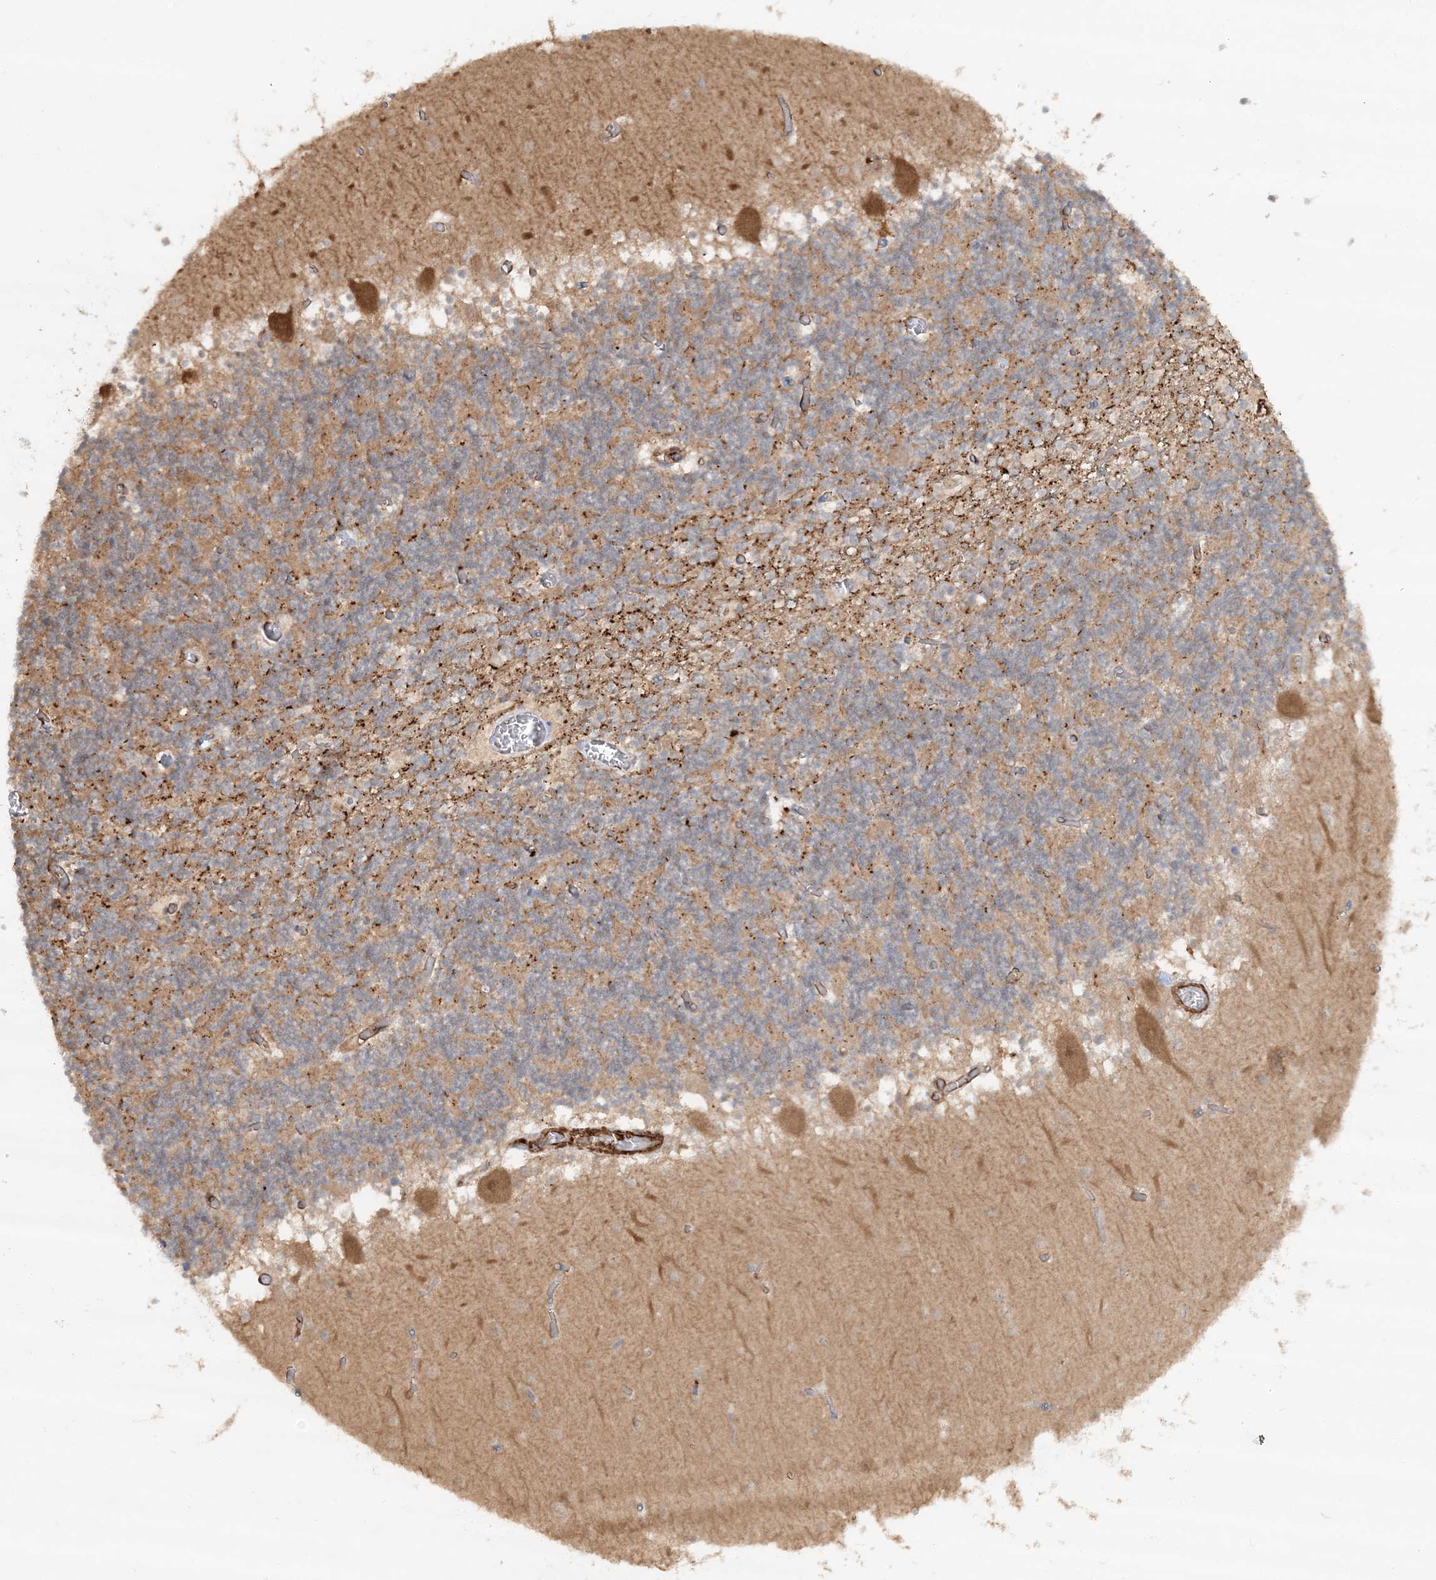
{"staining": {"intensity": "moderate", "quantity": ">75%", "location": "cytoplasmic/membranous"}, "tissue": "cerebellum", "cell_type": "Cells in granular layer", "image_type": "normal", "snomed": [{"axis": "morphology", "description": "Normal tissue, NOS"}, {"axis": "topography", "description": "Cerebellum"}], "caption": "Cells in granular layer exhibit moderate cytoplasmic/membranous expression in approximately >75% of cells in unremarkable cerebellum.", "gene": "DSTN", "patient": {"sex": "female", "age": 28}}